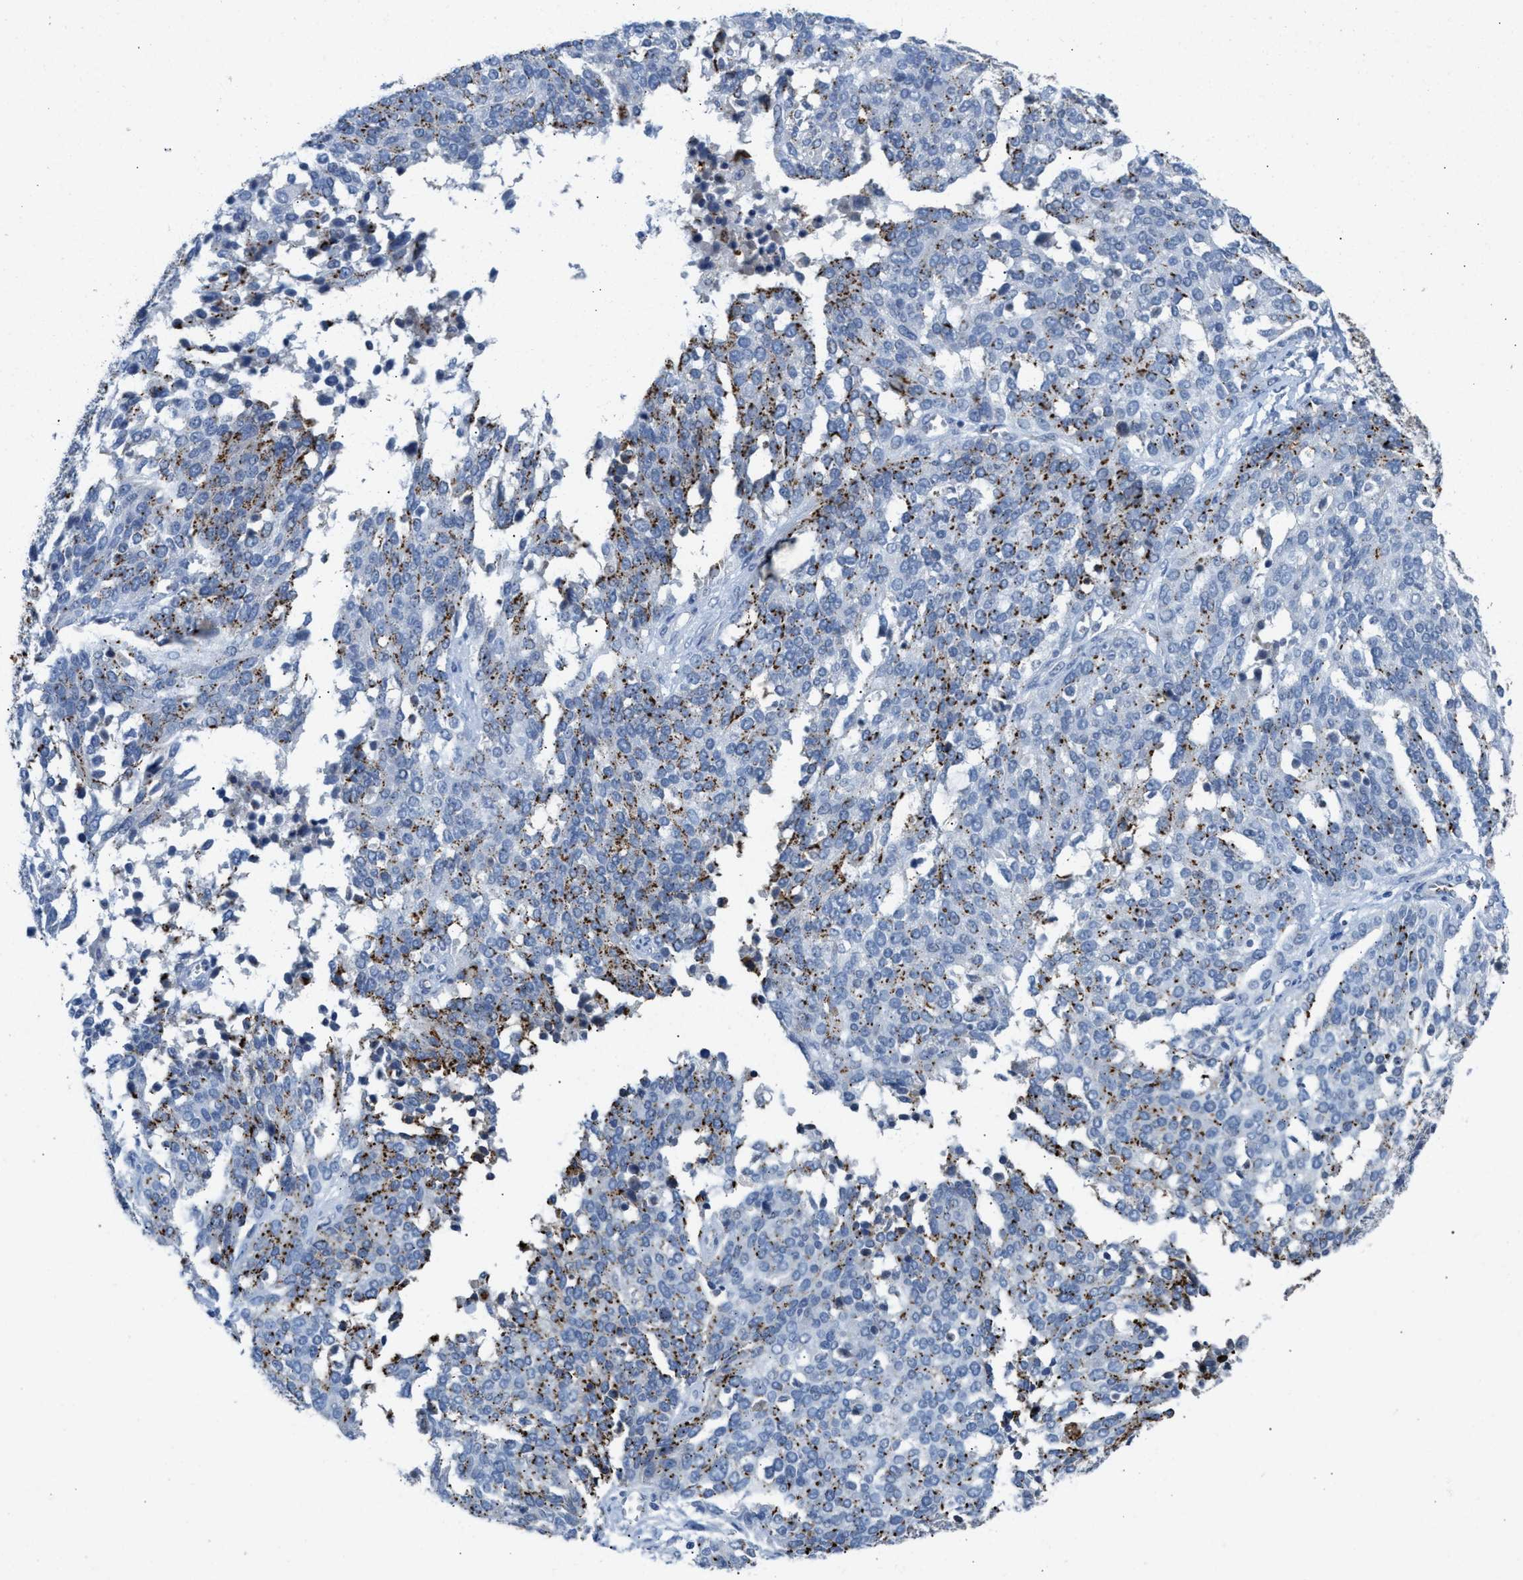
{"staining": {"intensity": "moderate", "quantity": "25%-75%", "location": "cytoplasmic/membranous"}, "tissue": "ovarian cancer", "cell_type": "Tumor cells", "image_type": "cancer", "snomed": [{"axis": "morphology", "description": "Cystadenocarcinoma, serous, NOS"}, {"axis": "topography", "description": "Ovary"}], "caption": "IHC micrograph of human ovarian serous cystadenocarcinoma stained for a protein (brown), which exhibits medium levels of moderate cytoplasmic/membranous expression in about 25%-75% of tumor cells.", "gene": "SLC5A5", "patient": {"sex": "female", "age": 44}}